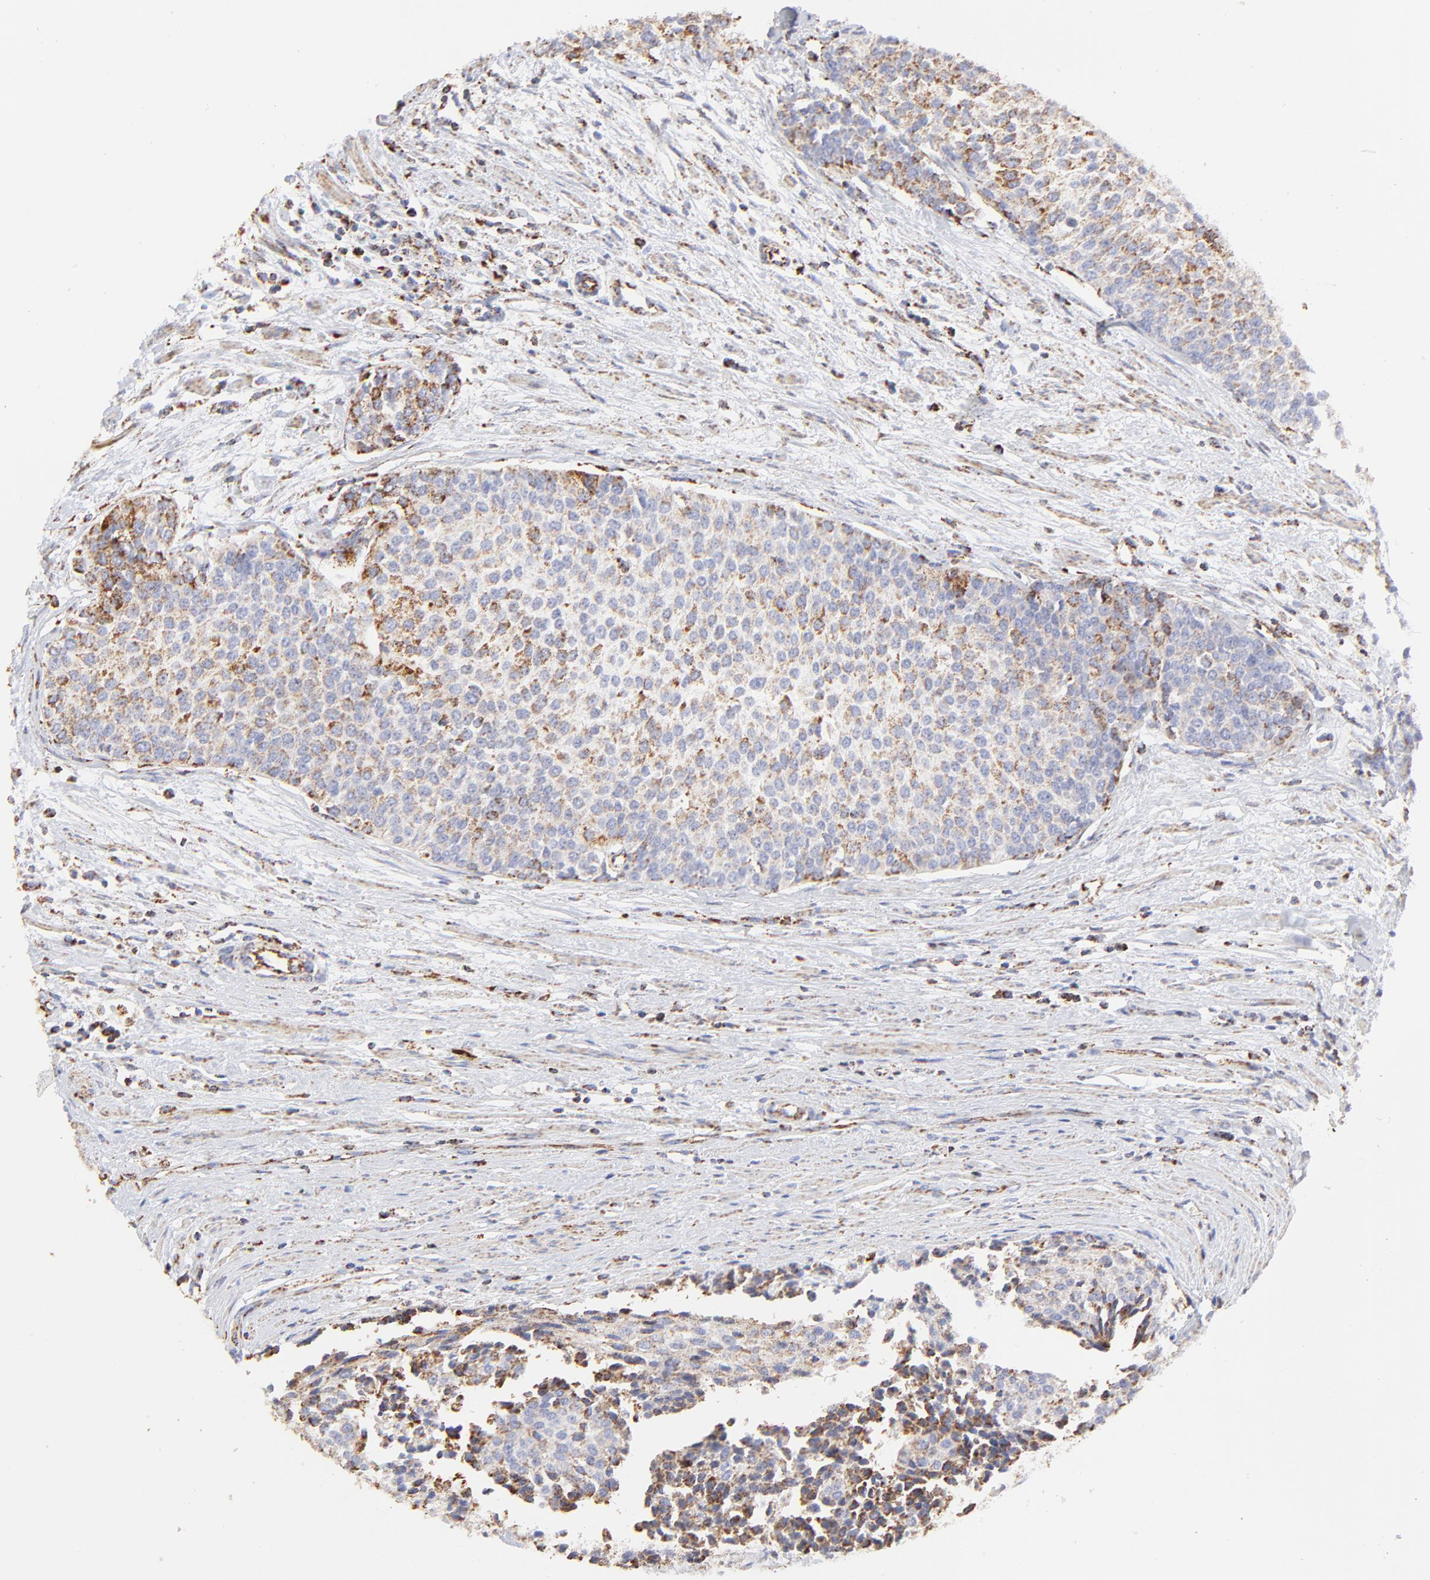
{"staining": {"intensity": "moderate", "quantity": ">75%", "location": "cytoplasmic/membranous"}, "tissue": "urothelial cancer", "cell_type": "Tumor cells", "image_type": "cancer", "snomed": [{"axis": "morphology", "description": "Urothelial carcinoma, Low grade"}, {"axis": "topography", "description": "Urinary bladder"}], "caption": "Immunohistochemical staining of urothelial carcinoma (low-grade) exhibits medium levels of moderate cytoplasmic/membranous staining in about >75% of tumor cells.", "gene": "COX4I1", "patient": {"sex": "female", "age": 73}}